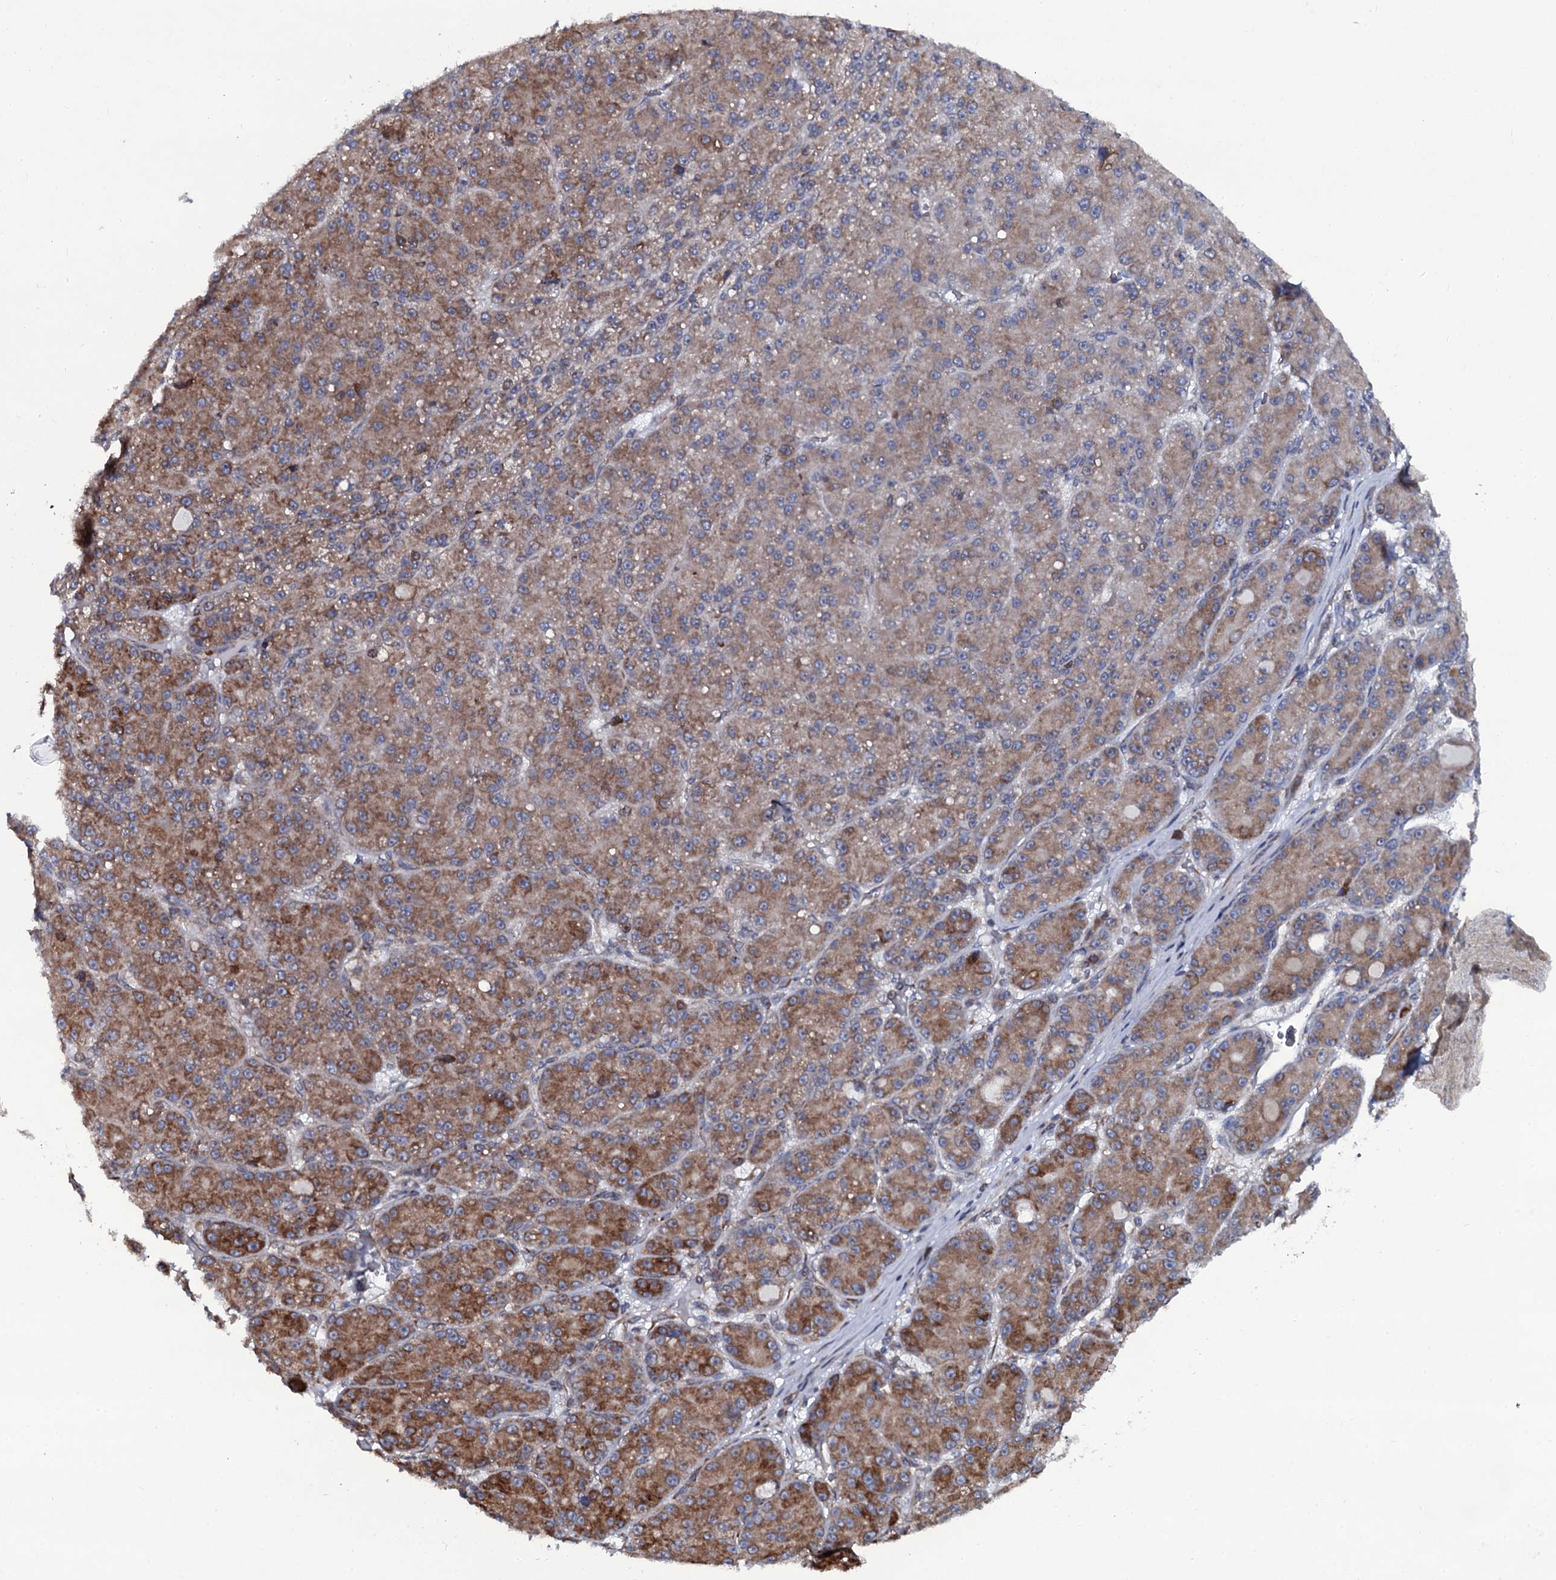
{"staining": {"intensity": "moderate", "quantity": ">75%", "location": "cytoplasmic/membranous"}, "tissue": "liver cancer", "cell_type": "Tumor cells", "image_type": "cancer", "snomed": [{"axis": "morphology", "description": "Carcinoma, Hepatocellular, NOS"}, {"axis": "topography", "description": "Liver"}], "caption": "Tumor cells show medium levels of moderate cytoplasmic/membranous expression in about >75% of cells in human liver cancer (hepatocellular carcinoma). (brown staining indicates protein expression, while blue staining denotes nuclei).", "gene": "SPTY2D1", "patient": {"sex": "male", "age": 67}}